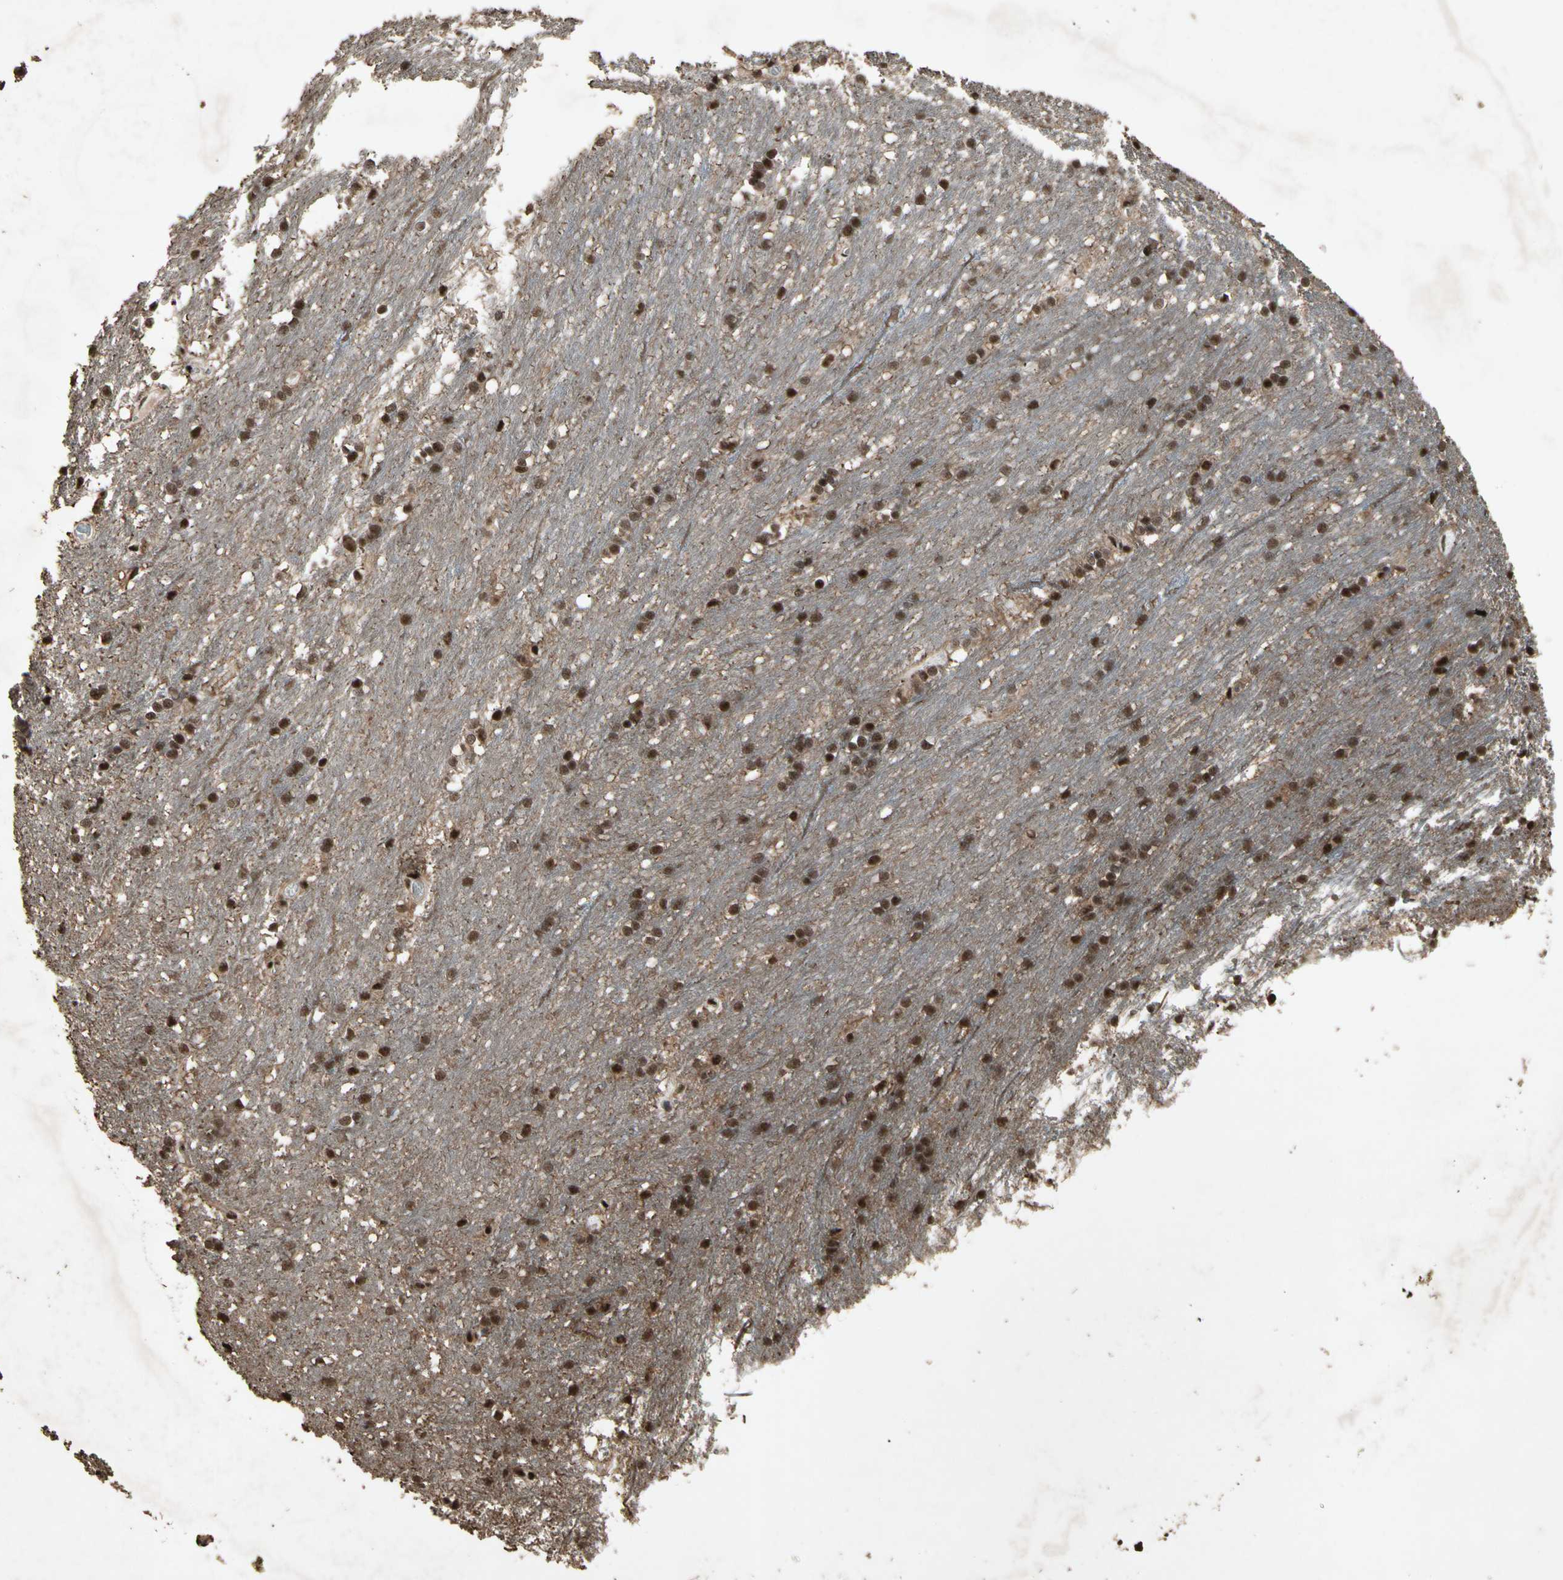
{"staining": {"intensity": "strong", "quantity": ">75%", "location": "nuclear"}, "tissue": "caudate", "cell_type": "Glial cells", "image_type": "normal", "snomed": [{"axis": "morphology", "description": "Normal tissue, NOS"}, {"axis": "topography", "description": "Lateral ventricle wall"}], "caption": "Glial cells exhibit high levels of strong nuclear expression in about >75% of cells in normal human caudate.", "gene": "TBX2", "patient": {"sex": "female", "age": 19}}